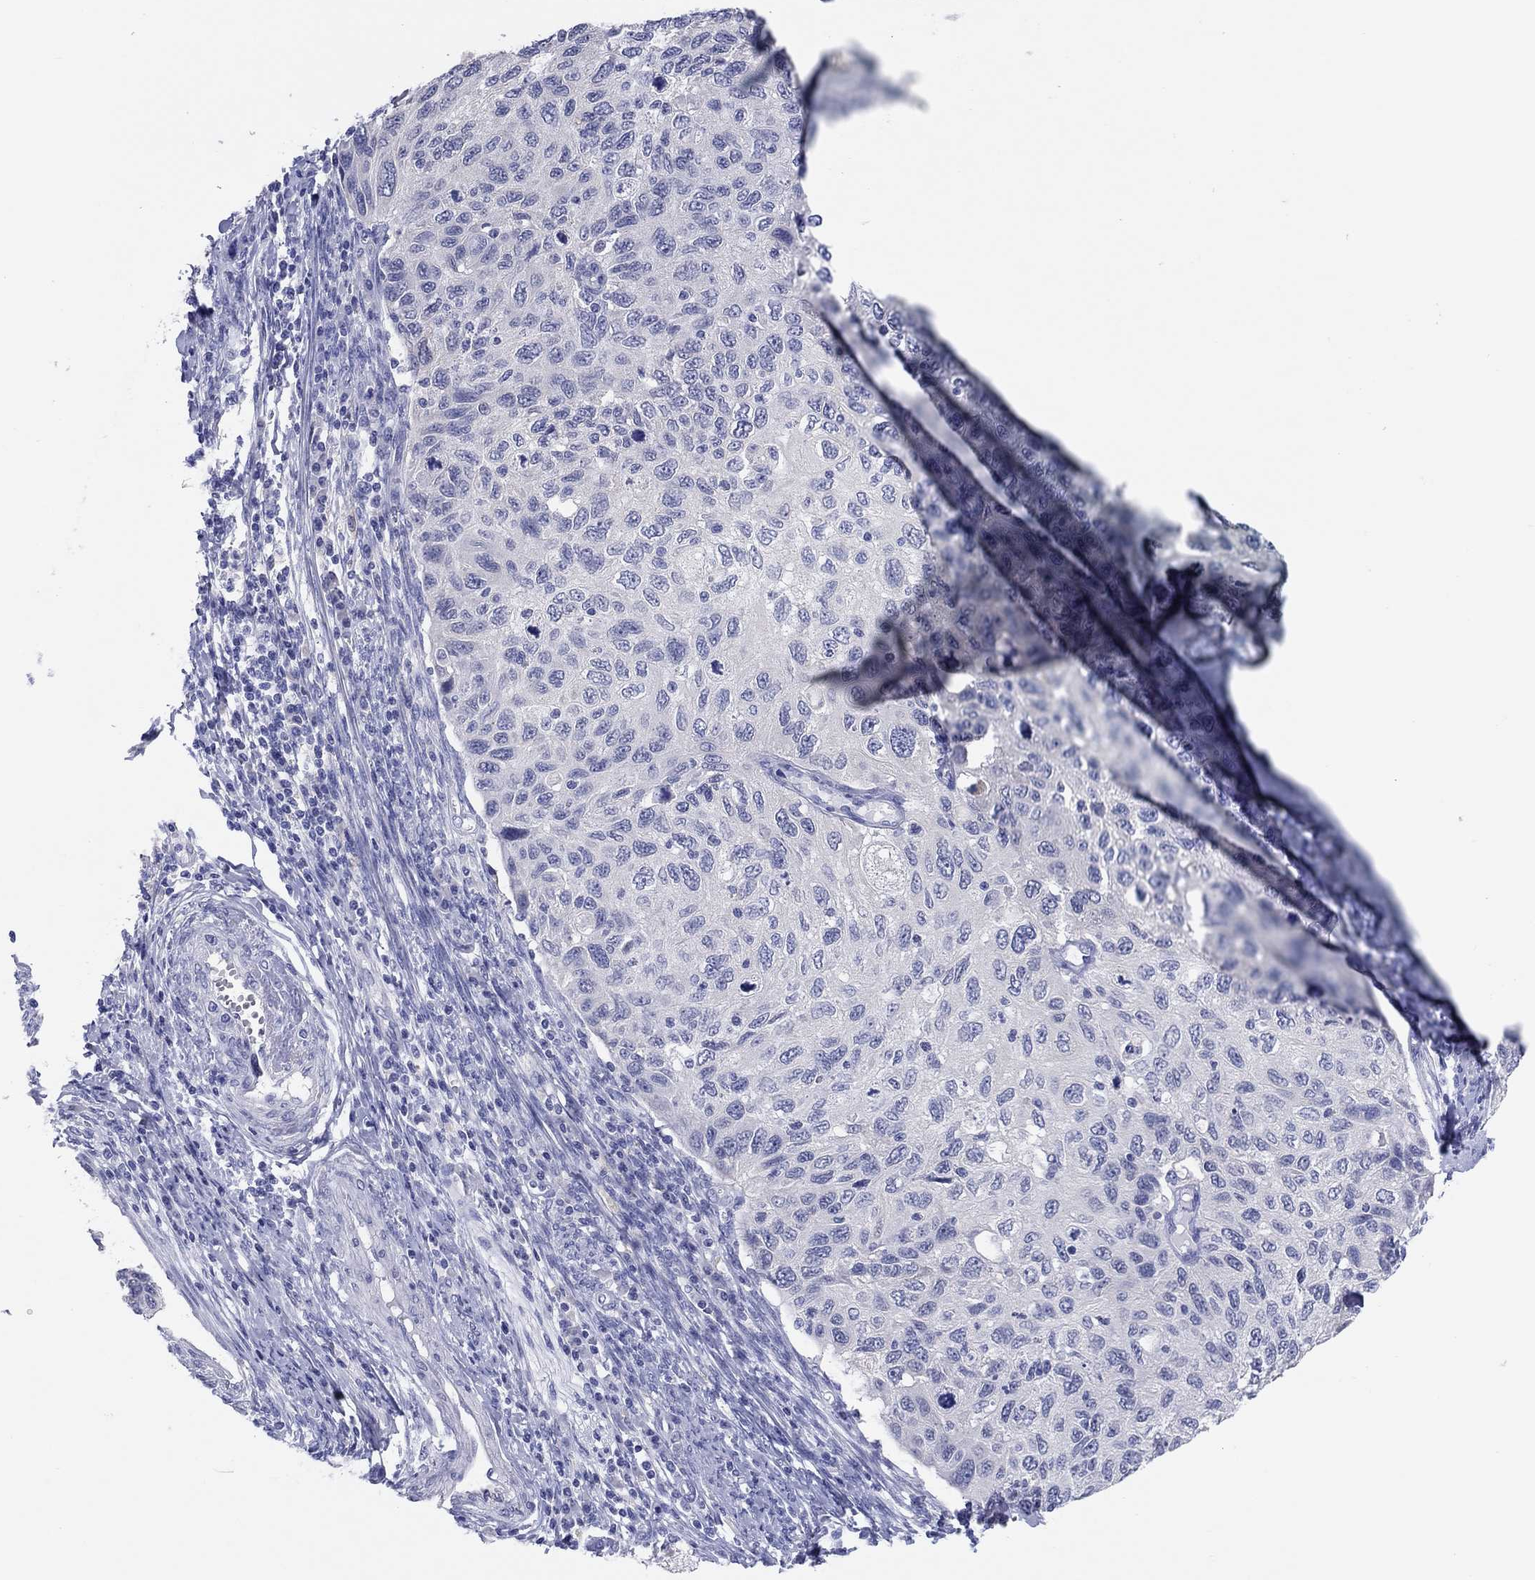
{"staining": {"intensity": "negative", "quantity": "none", "location": "none"}, "tissue": "cervical cancer", "cell_type": "Tumor cells", "image_type": "cancer", "snomed": [{"axis": "morphology", "description": "Squamous cell carcinoma, NOS"}, {"axis": "topography", "description": "Cervix"}], "caption": "Immunohistochemistry (IHC) micrograph of squamous cell carcinoma (cervical) stained for a protein (brown), which exhibits no expression in tumor cells.", "gene": "ERICH3", "patient": {"sex": "female", "age": 70}}